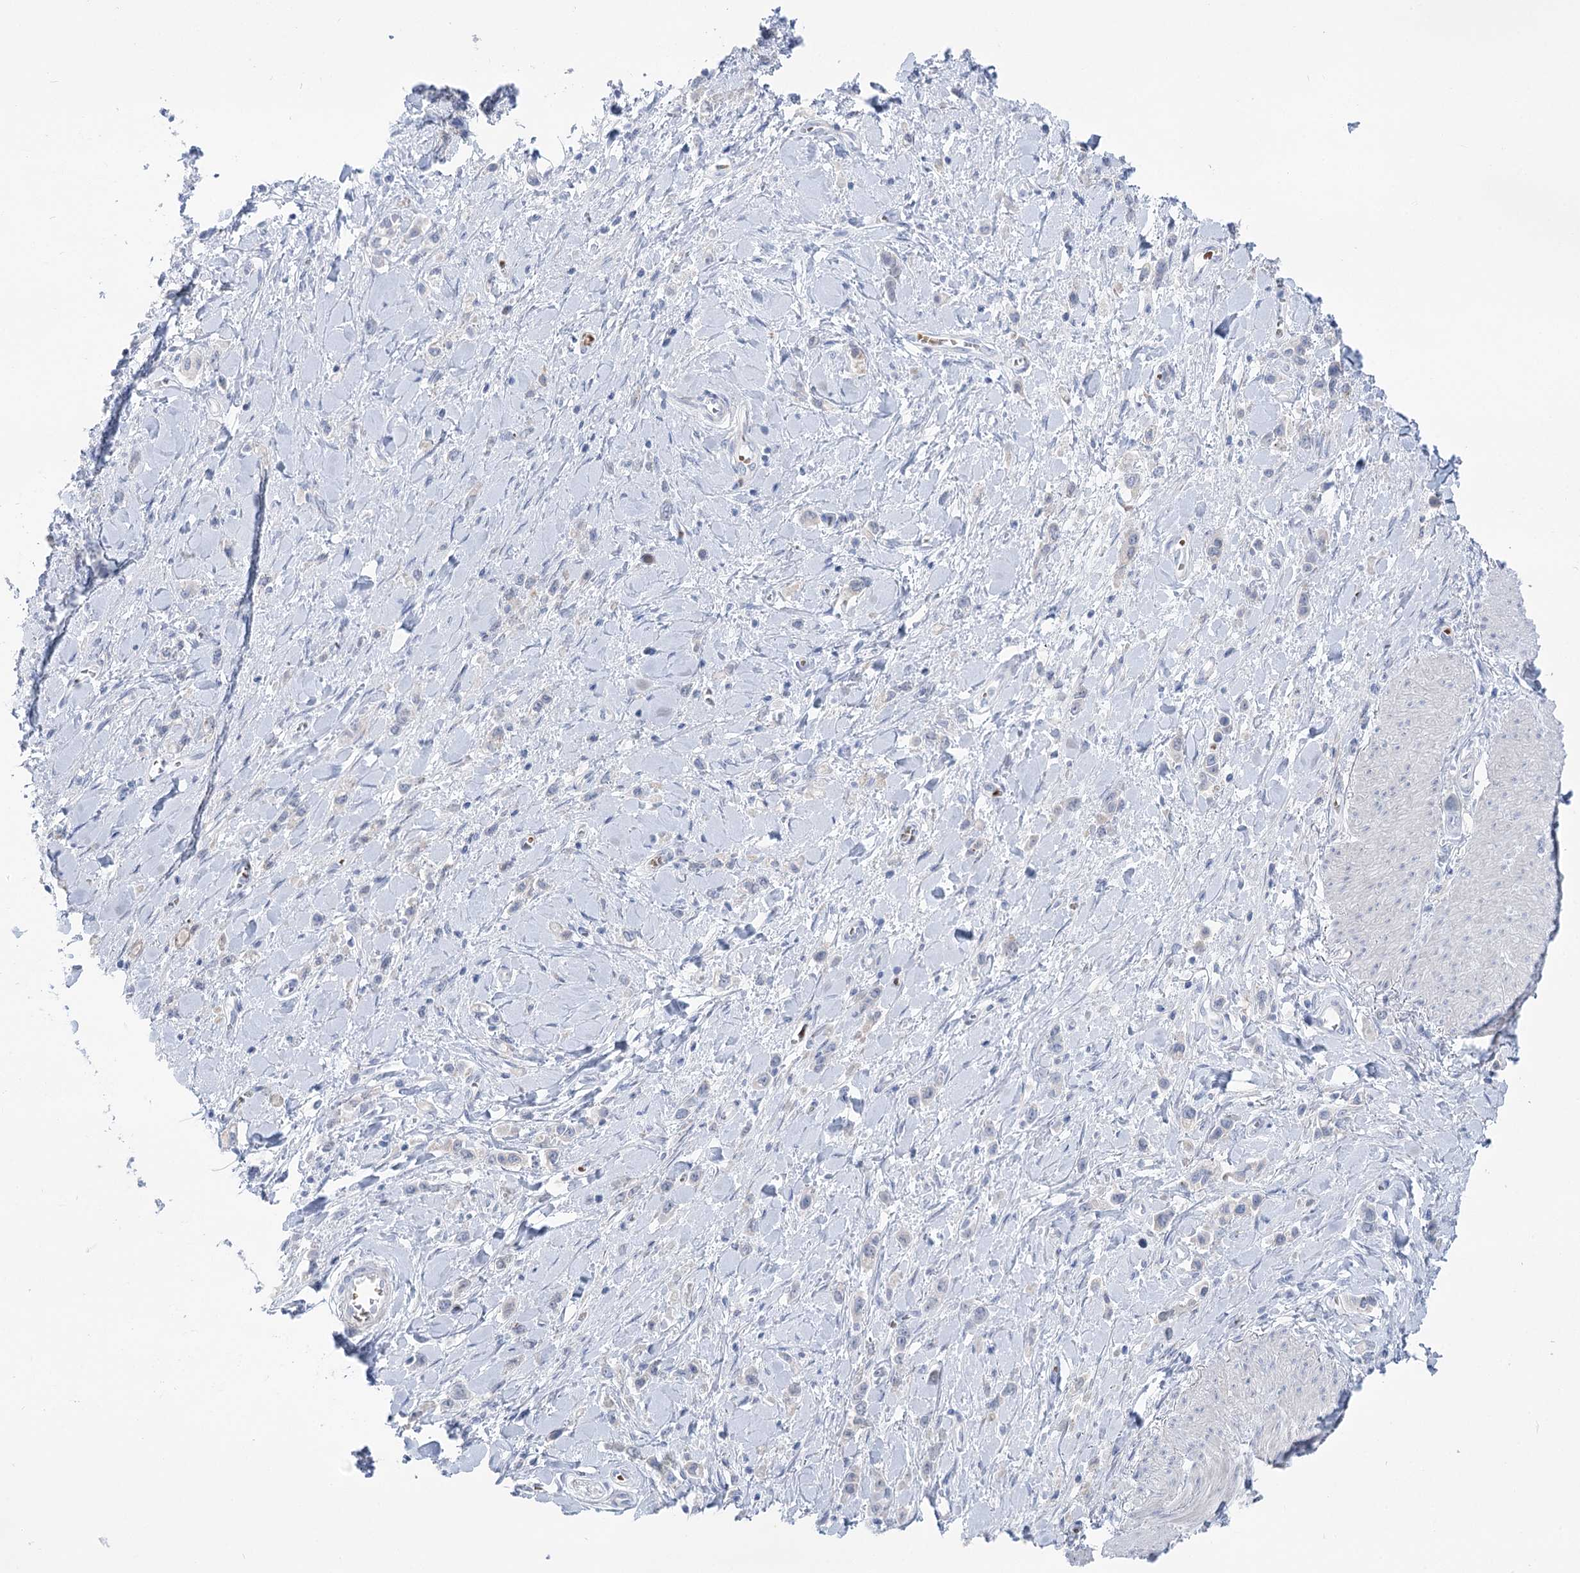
{"staining": {"intensity": "negative", "quantity": "none", "location": "none"}, "tissue": "stomach cancer", "cell_type": "Tumor cells", "image_type": "cancer", "snomed": [{"axis": "morphology", "description": "Normal tissue, NOS"}, {"axis": "morphology", "description": "Adenocarcinoma, NOS"}, {"axis": "topography", "description": "Stomach, upper"}, {"axis": "topography", "description": "Stomach"}], "caption": "An IHC image of stomach cancer is shown. There is no staining in tumor cells of stomach cancer.", "gene": "SIAE", "patient": {"sex": "female", "age": 65}}